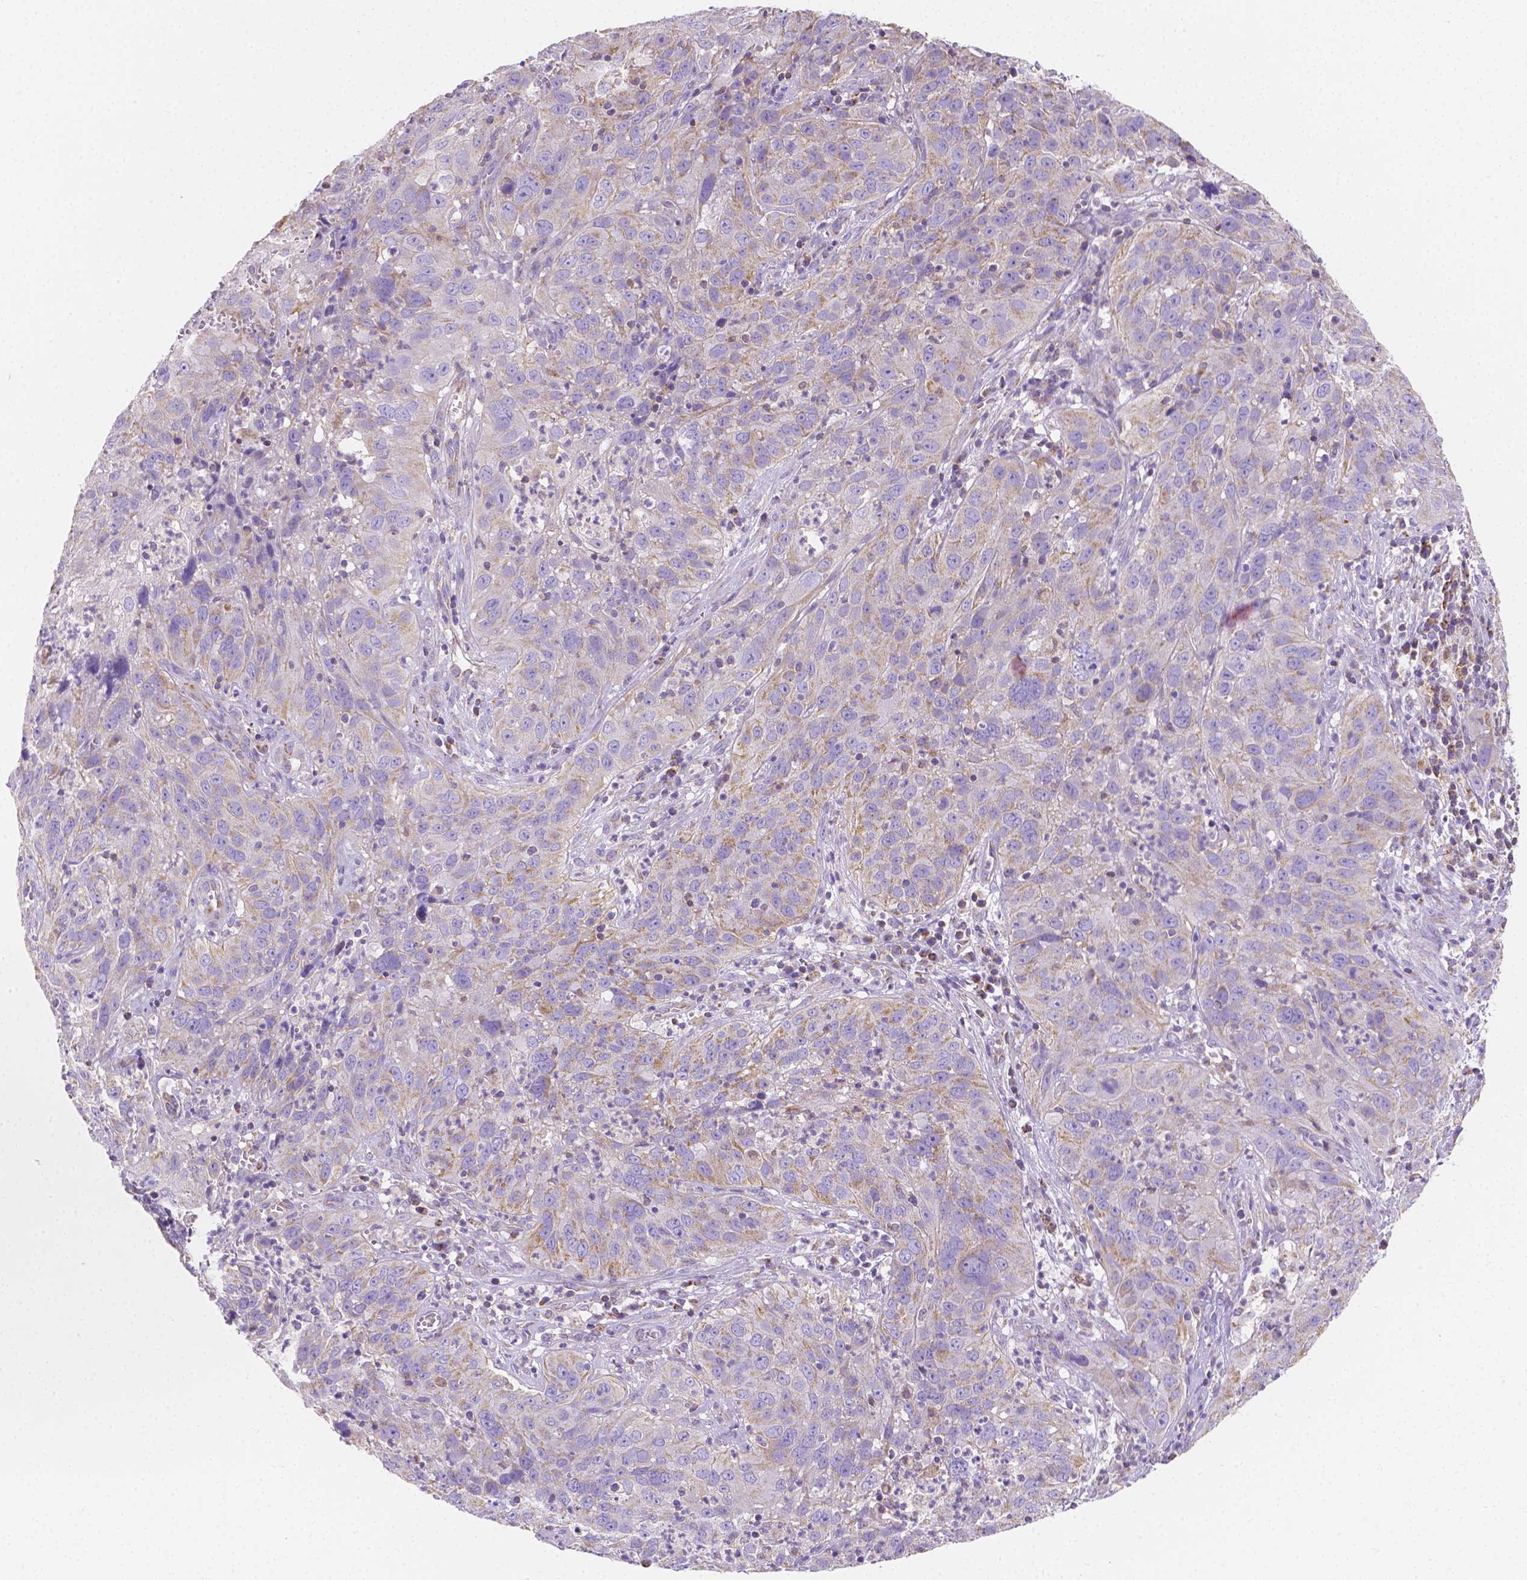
{"staining": {"intensity": "weak", "quantity": "25%-75%", "location": "cytoplasmic/membranous"}, "tissue": "cervical cancer", "cell_type": "Tumor cells", "image_type": "cancer", "snomed": [{"axis": "morphology", "description": "Squamous cell carcinoma, NOS"}, {"axis": "topography", "description": "Cervix"}], "caption": "Cervical squamous cell carcinoma was stained to show a protein in brown. There is low levels of weak cytoplasmic/membranous staining in about 25%-75% of tumor cells.", "gene": "SGTB", "patient": {"sex": "female", "age": 32}}